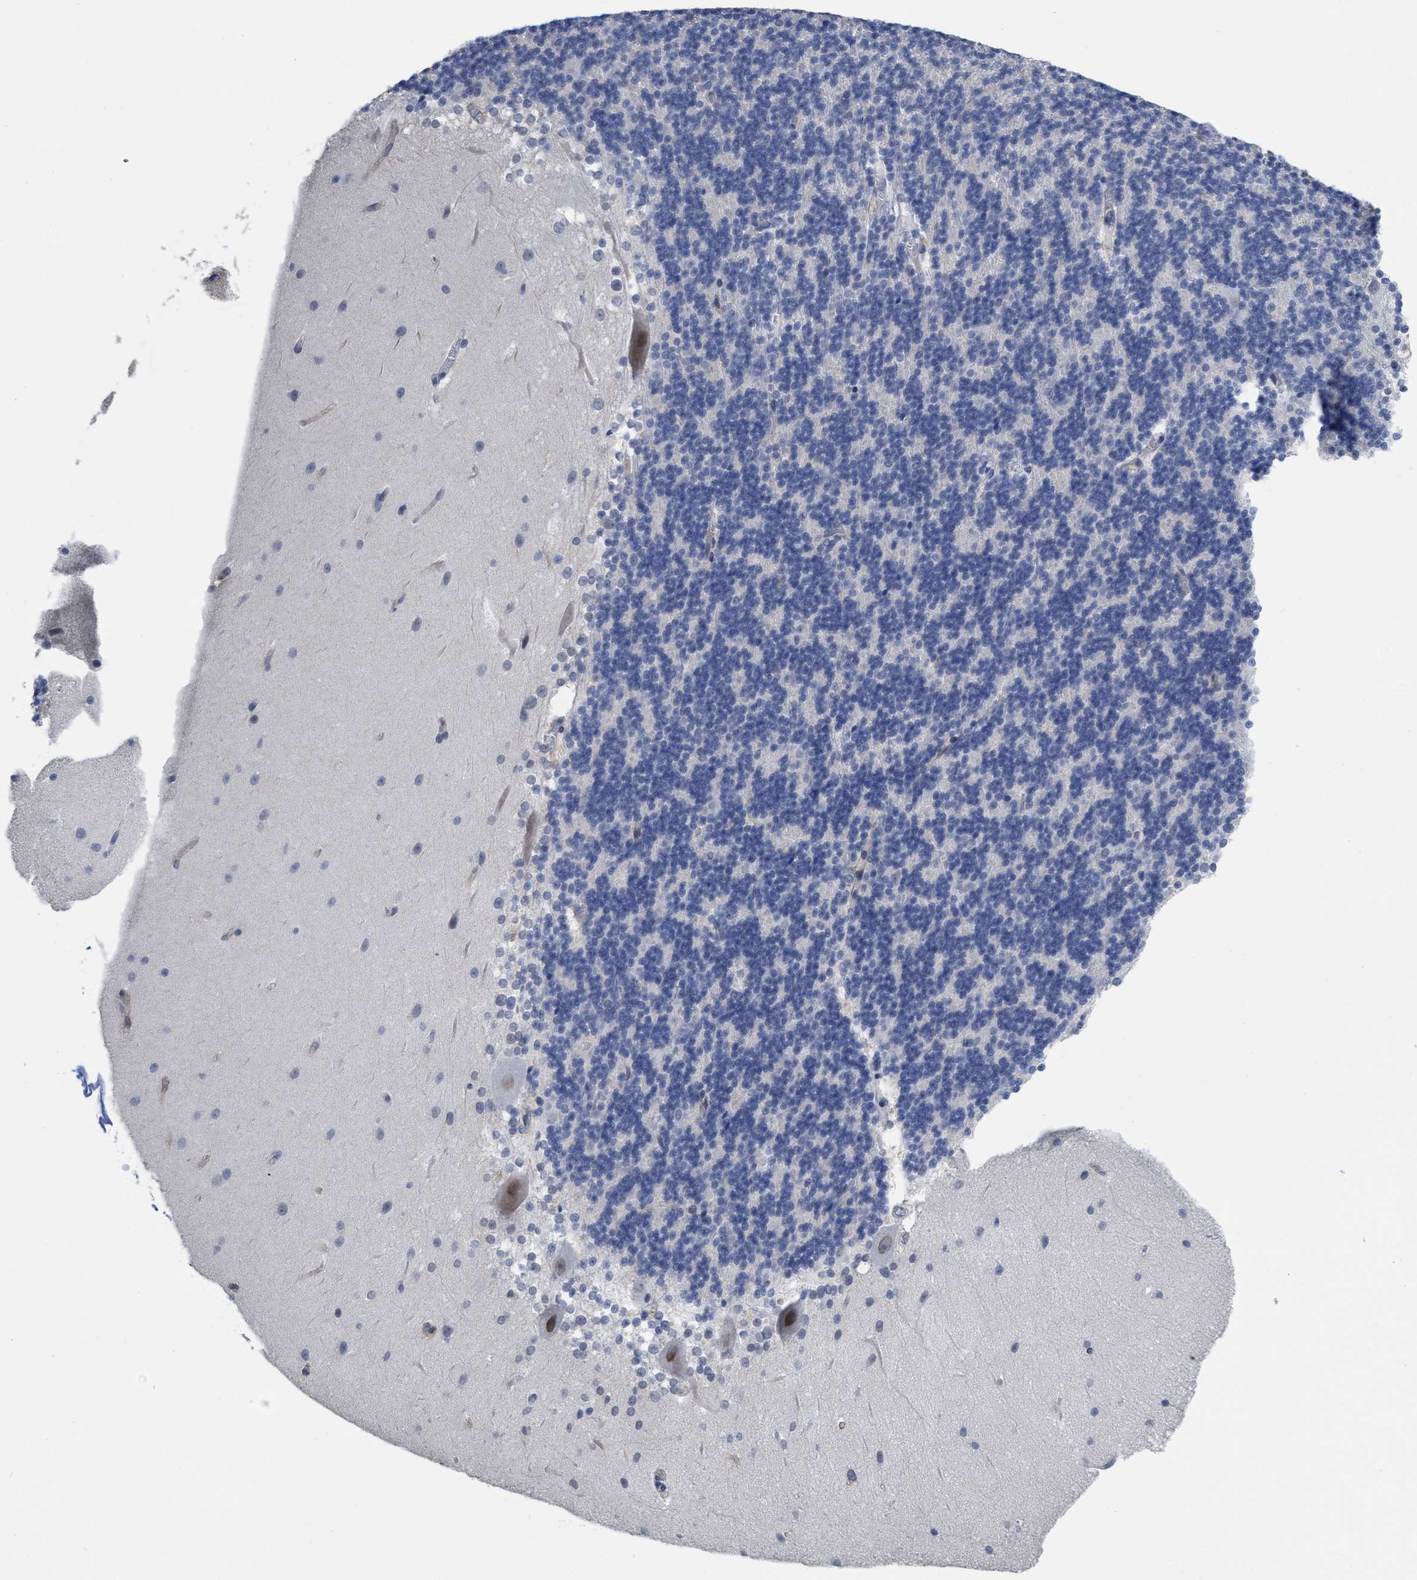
{"staining": {"intensity": "negative", "quantity": "none", "location": "none"}, "tissue": "cerebellum", "cell_type": "Cells in granular layer", "image_type": "normal", "snomed": [{"axis": "morphology", "description": "Normal tissue, NOS"}, {"axis": "topography", "description": "Cerebellum"}], "caption": "Immunohistochemistry (IHC) histopathology image of normal cerebellum: human cerebellum stained with DAB exhibits no significant protein expression in cells in granular layer.", "gene": "ACKR1", "patient": {"sex": "female", "age": 19}}